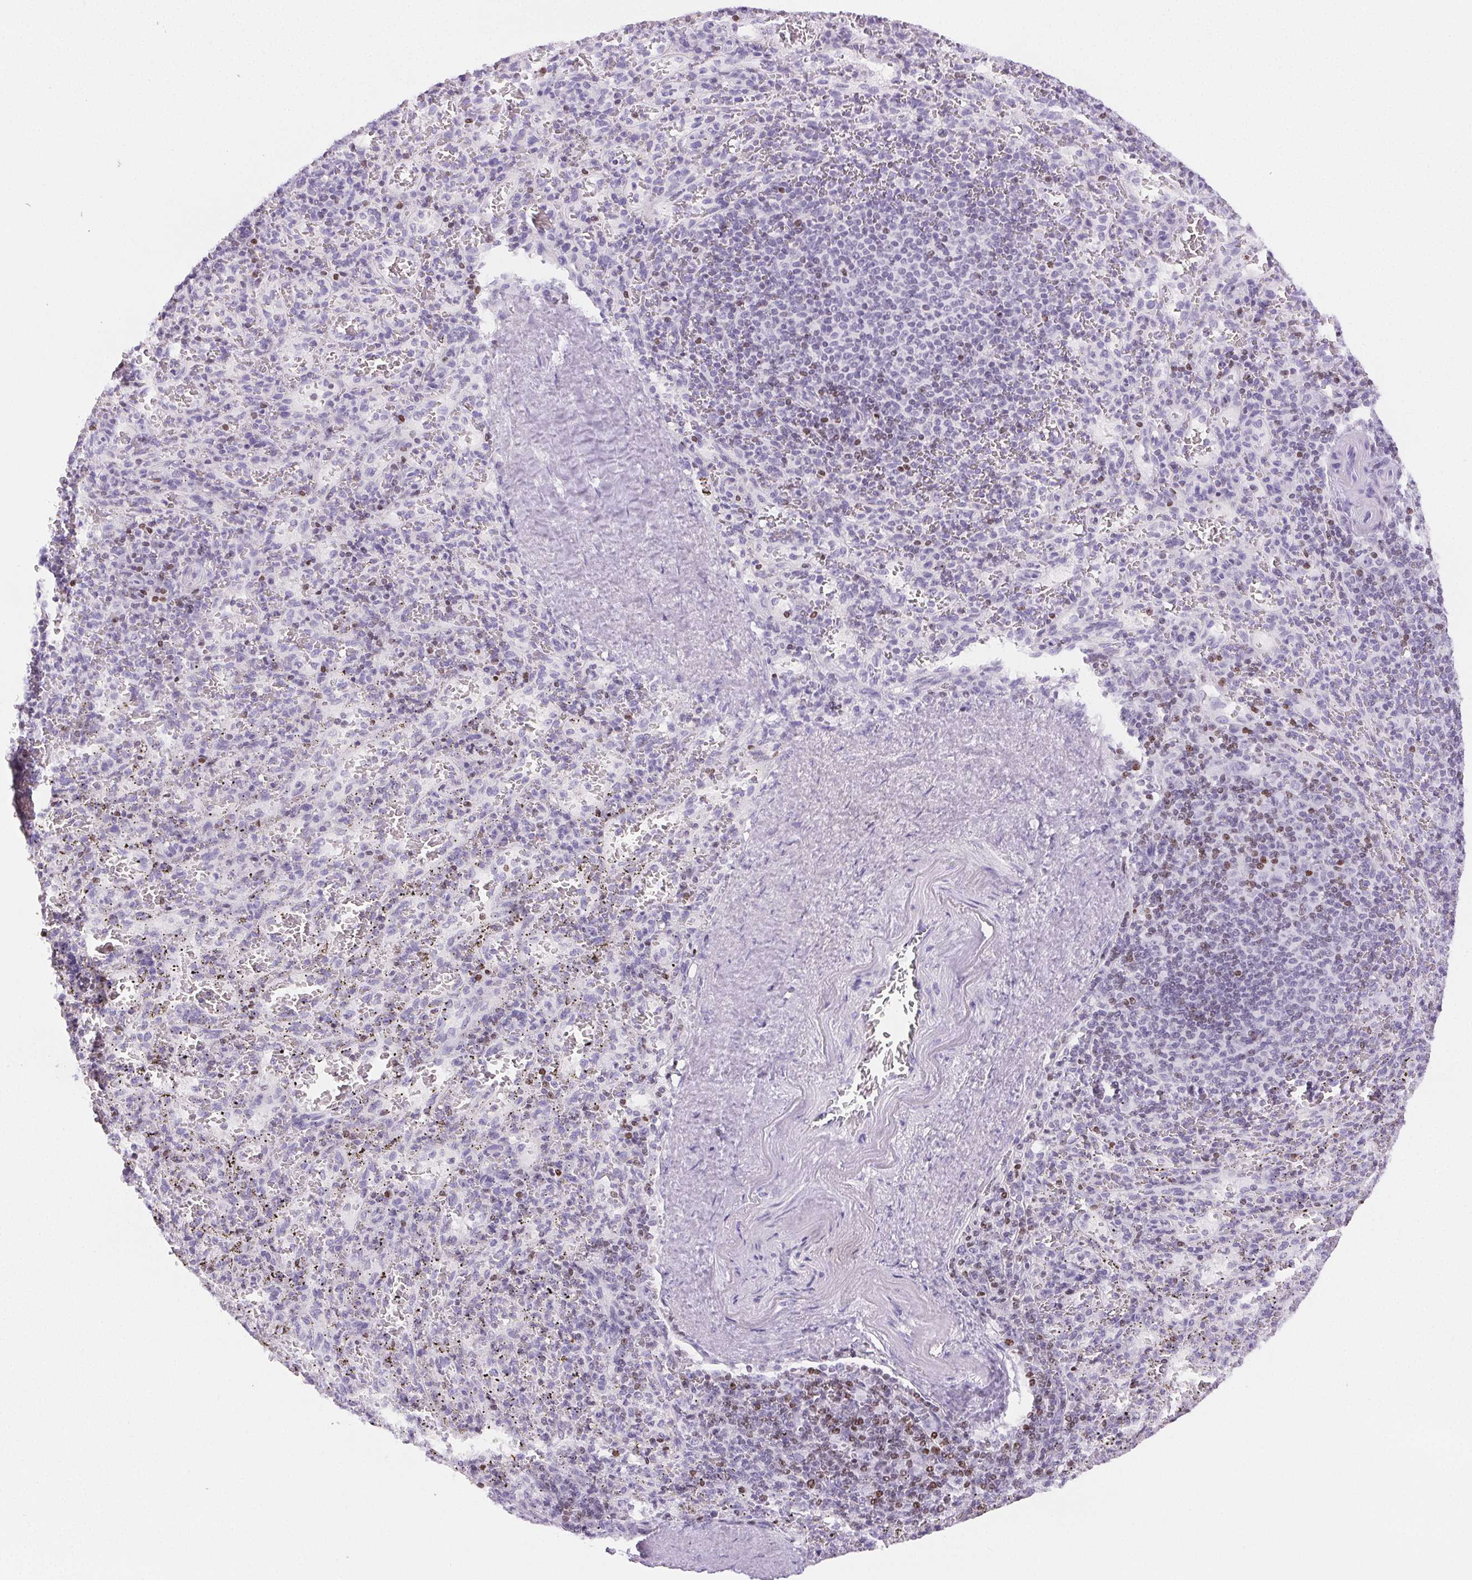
{"staining": {"intensity": "negative", "quantity": "none", "location": "none"}, "tissue": "spleen", "cell_type": "Cells in red pulp", "image_type": "normal", "snomed": [{"axis": "morphology", "description": "Normal tissue, NOS"}, {"axis": "topography", "description": "Spleen"}], "caption": "IHC photomicrograph of normal spleen stained for a protein (brown), which exhibits no staining in cells in red pulp. The staining is performed using DAB (3,3'-diaminobenzidine) brown chromogen with nuclei counter-stained in using hematoxylin.", "gene": "BEND2", "patient": {"sex": "male", "age": 57}}